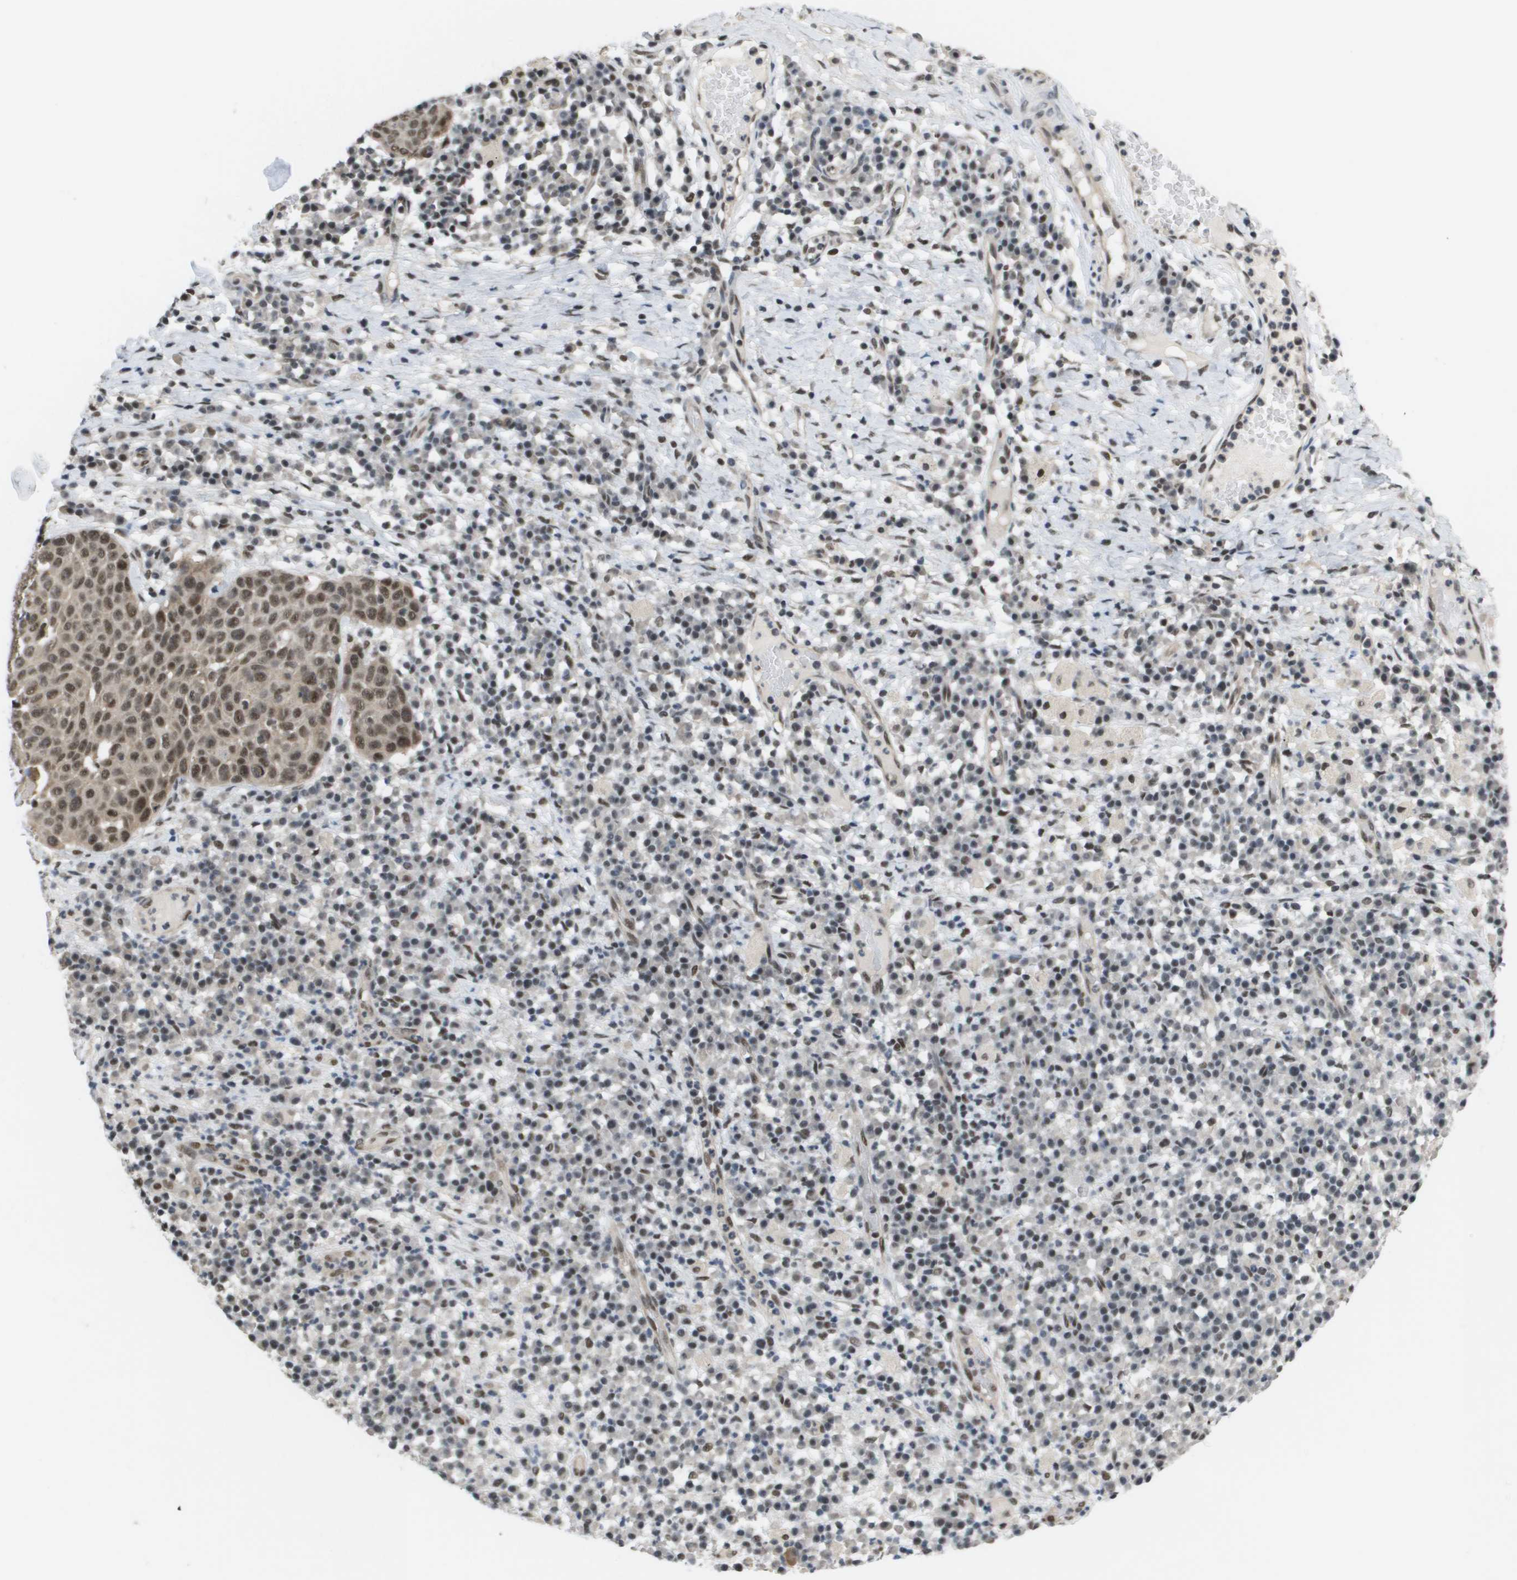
{"staining": {"intensity": "moderate", "quantity": ">75%", "location": "cytoplasmic/membranous,nuclear"}, "tissue": "skin cancer", "cell_type": "Tumor cells", "image_type": "cancer", "snomed": [{"axis": "morphology", "description": "Squamous cell carcinoma in situ, NOS"}, {"axis": "morphology", "description": "Squamous cell carcinoma, NOS"}, {"axis": "topography", "description": "Skin"}], "caption": "Tumor cells exhibit medium levels of moderate cytoplasmic/membranous and nuclear staining in about >75% of cells in human squamous cell carcinoma in situ (skin).", "gene": "ISY1", "patient": {"sex": "male", "age": 93}}